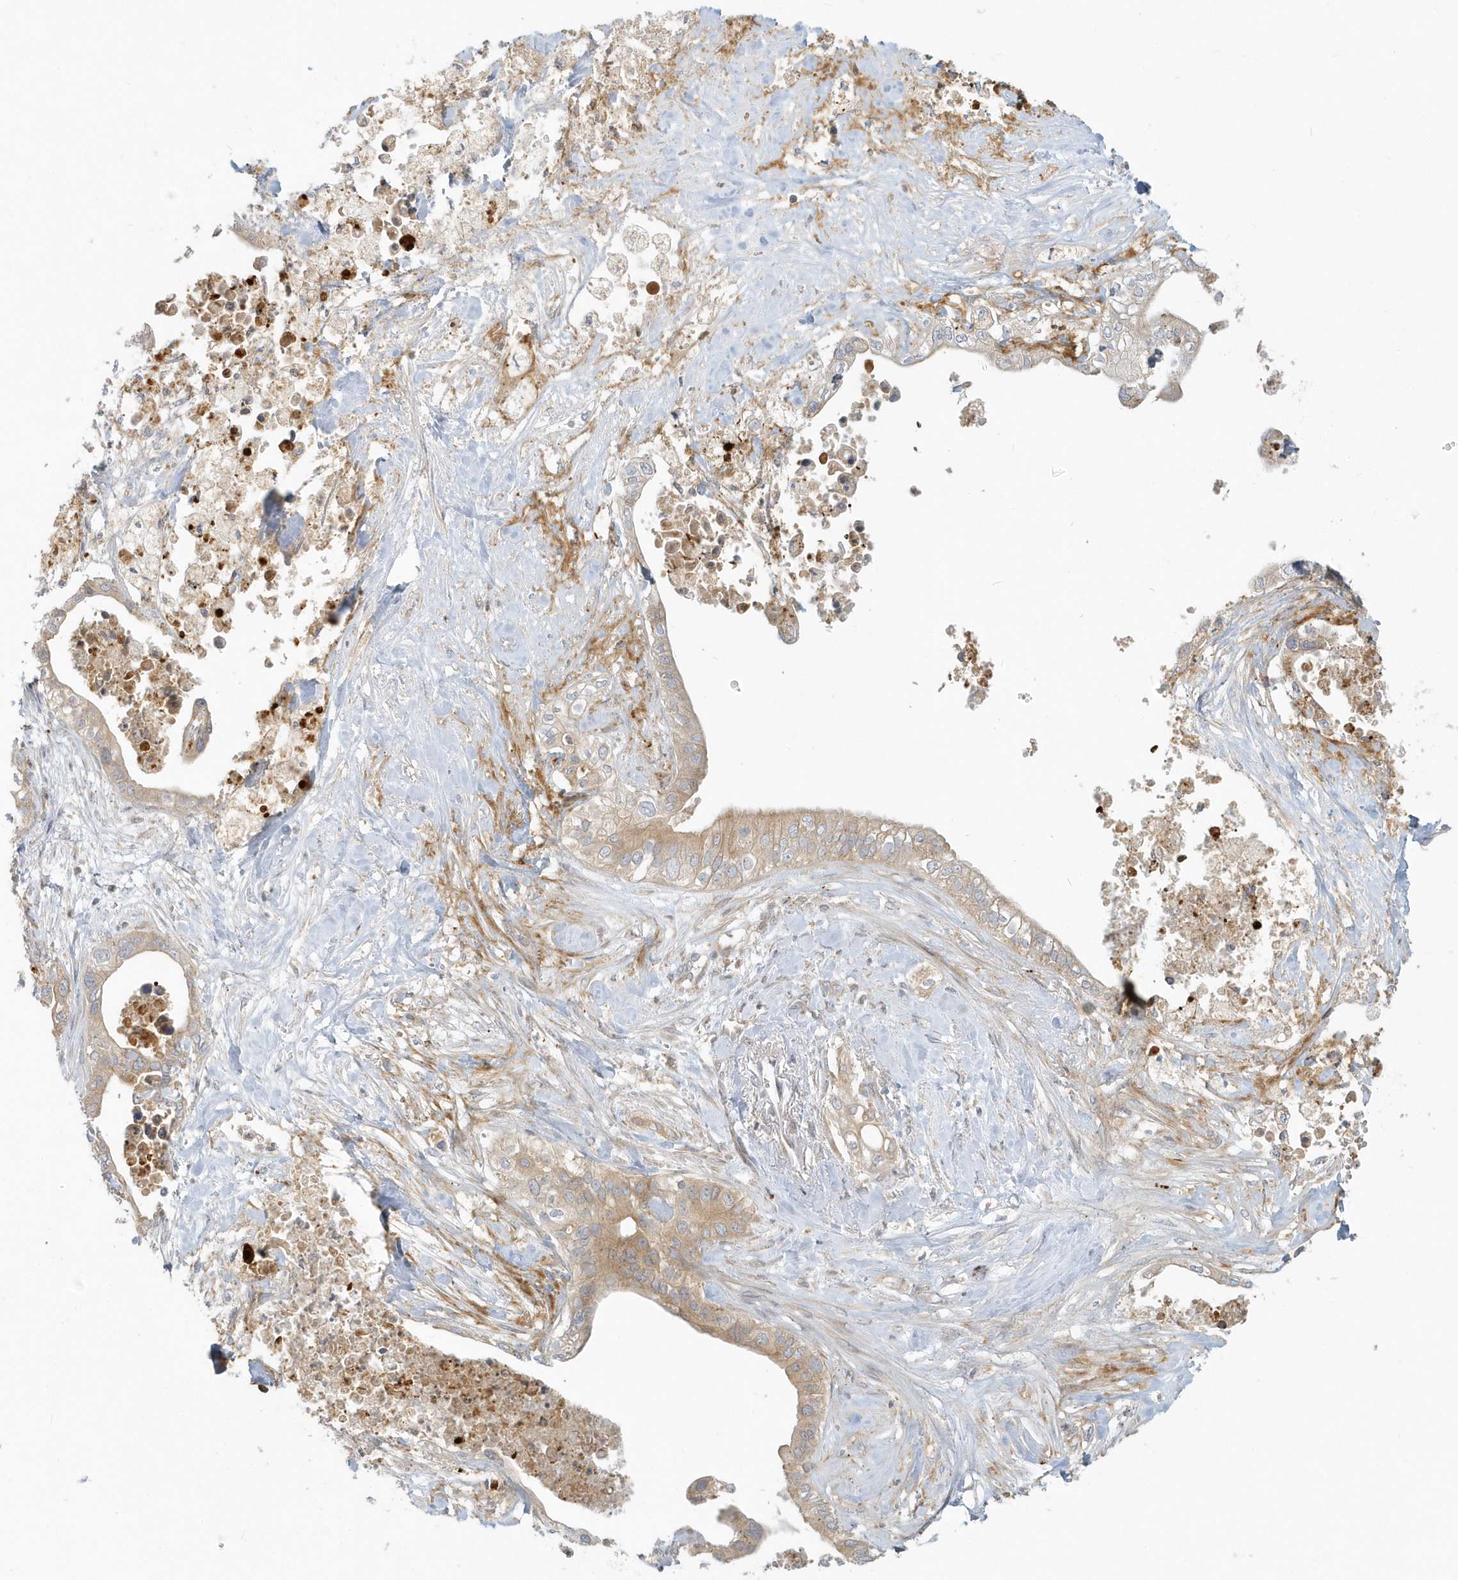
{"staining": {"intensity": "weak", "quantity": ">75%", "location": "cytoplasmic/membranous"}, "tissue": "pancreatic cancer", "cell_type": "Tumor cells", "image_type": "cancer", "snomed": [{"axis": "morphology", "description": "Adenocarcinoma, NOS"}, {"axis": "topography", "description": "Pancreas"}], "caption": "A brown stain highlights weak cytoplasmic/membranous staining of a protein in pancreatic adenocarcinoma tumor cells.", "gene": "NAPB", "patient": {"sex": "female", "age": 78}}